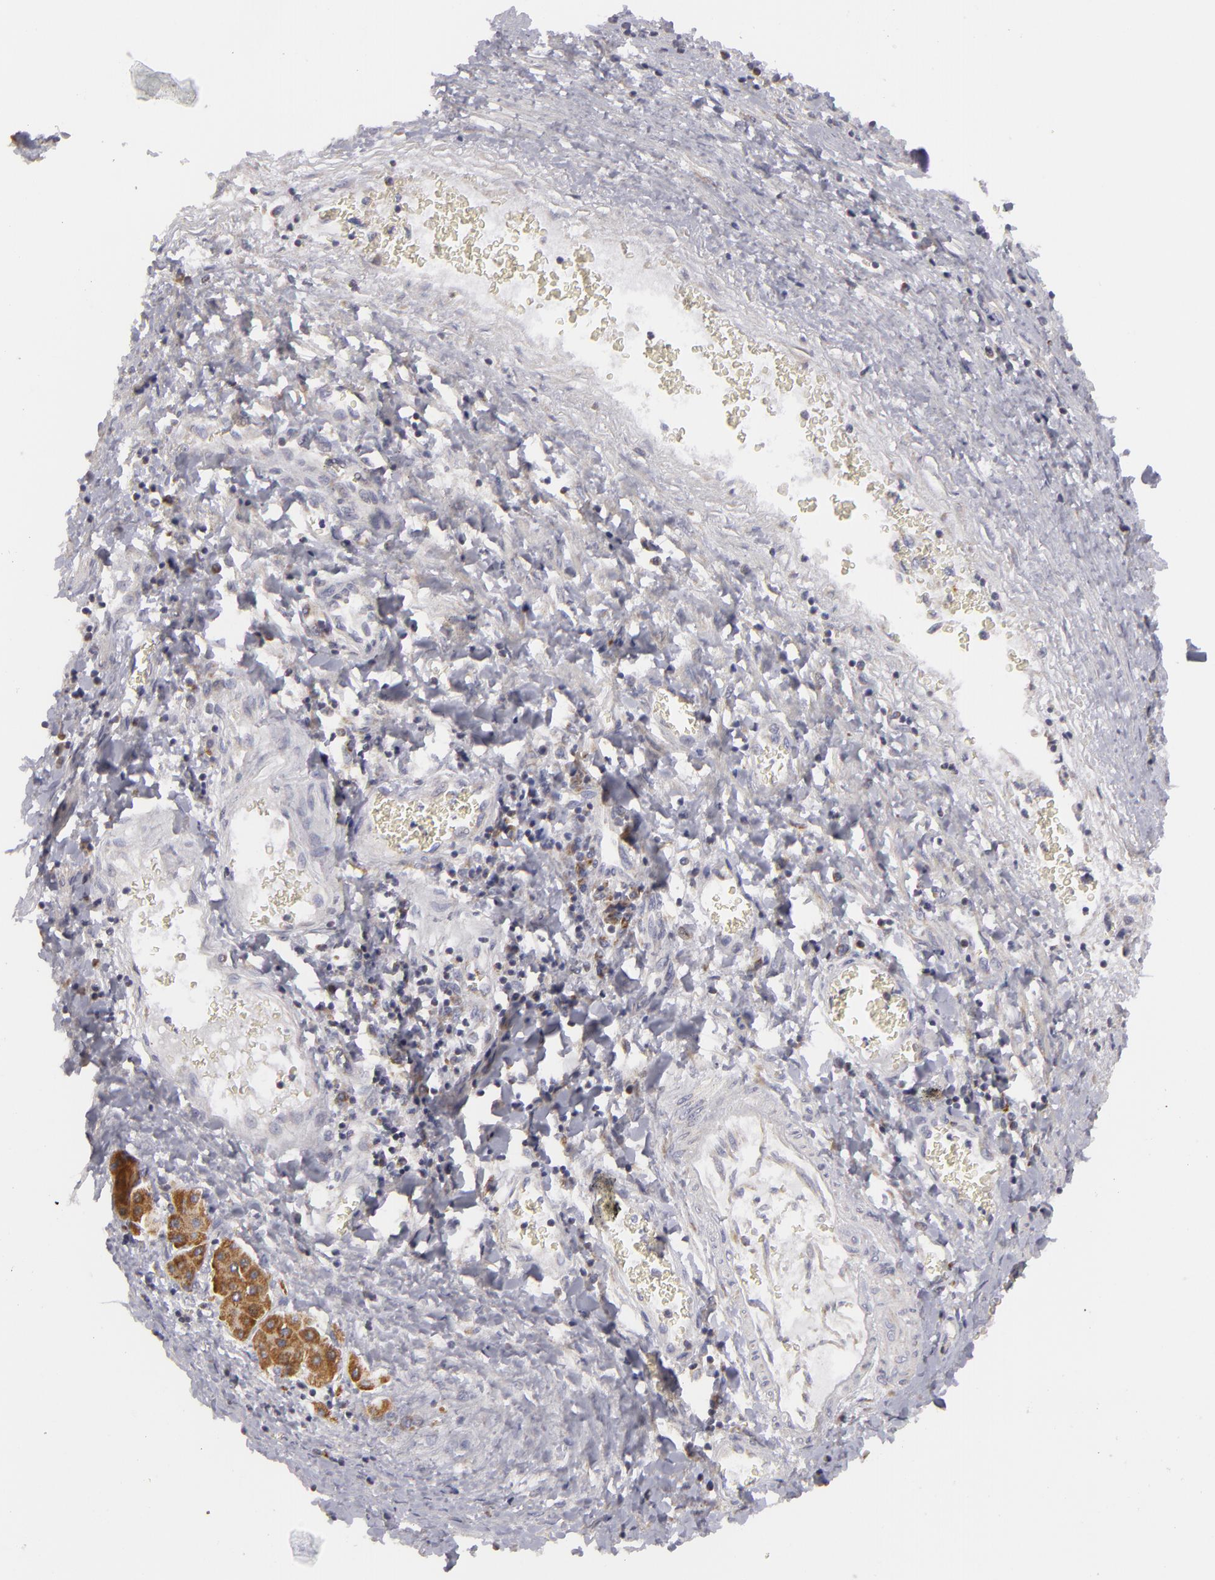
{"staining": {"intensity": "moderate", "quantity": ">75%", "location": "cytoplasmic/membranous"}, "tissue": "liver cancer", "cell_type": "Tumor cells", "image_type": "cancer", "snomed": [{"axis": "morphology", "description": "Carcinoma, Hepatocellular, NOS"}, {"axis": "topography", "description": "Liver"}], "caption": "DAB immunohistochemical staining of human liver cancer shows moderate cytoplasmic/membranous protein staining in about >75% of tumor cells.", "gene": "ATP2B3", "patient": {"sex": "male", "age": 24}}